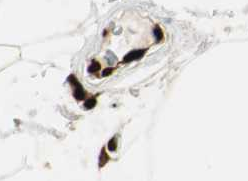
{"staining": {"intensity": "strong", "quantity": ">75%", "location": "nuclear"}, "tissue": "adipose tissue", "cell_type": "Adipocytes", "image_type": "normal", "snomed": [{"axis": "morphology", "description": "Normal tissue, NOS"}, {"axis": "morphology", "description": "Duct carcinoma"}, {"axis": "topography", "description": "Breast"}, {"axis": "topography", "description": "Adipose tissue"}], "caption": "Protein positivity by immunohistochemistry exhibits strong nuclear expression in approximately >75% of adipocytes in unremarkable adipose tissue. (brown staining indicates protein expression, while blue staining denotes nuclei).", "gene": "GLI2", "patient": {"sex": "female", "age": 37}}